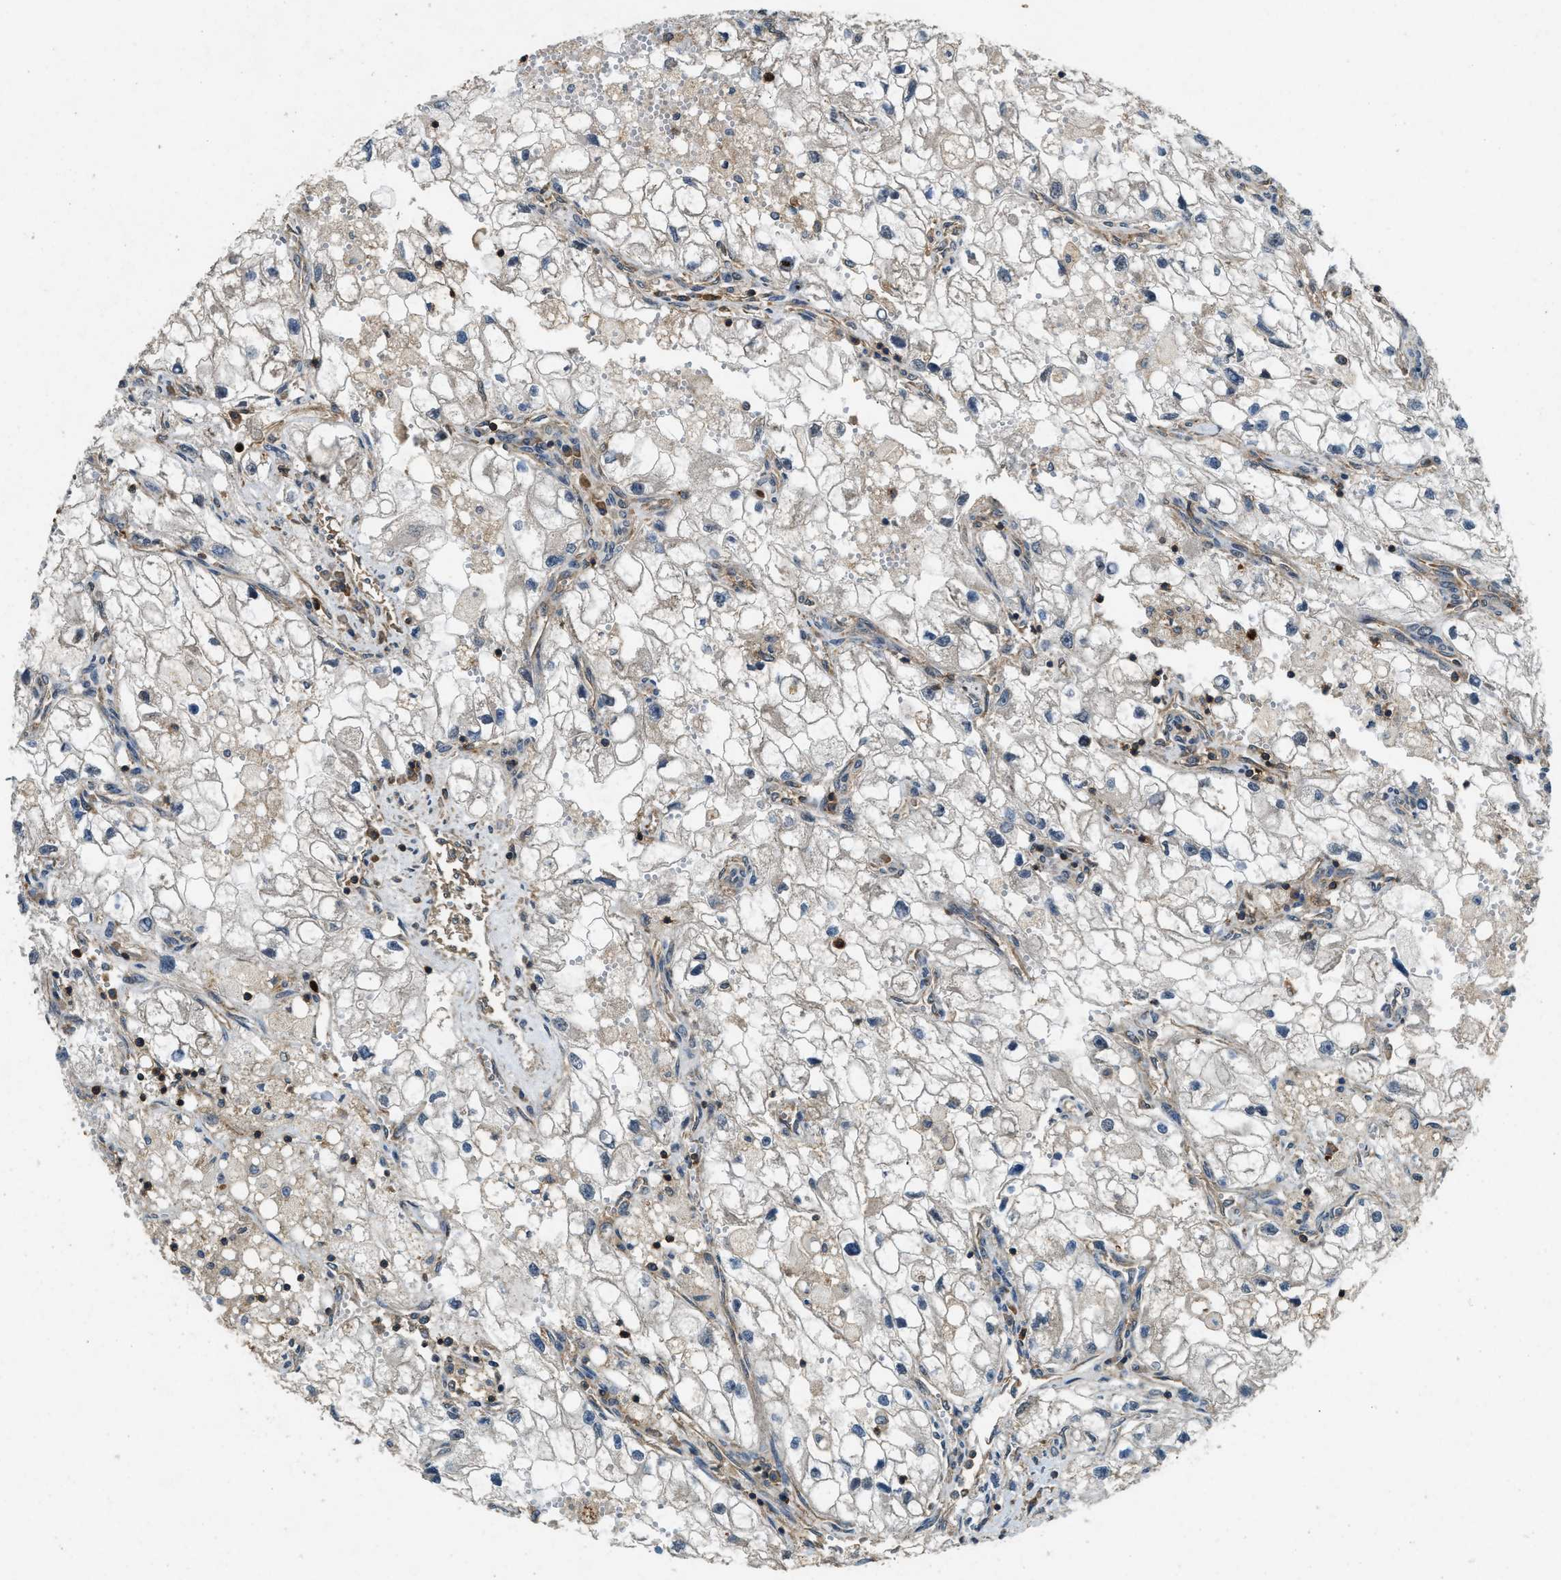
{"staining": {"intensity": "negative", "quantity": "none", "location": "none"}, "tissue": "renal cancer", "cell_type": "Tumor cells", "image_type": "cancer", "snomed": [{"axis": "morphology", "description": "Adenocarcinoma, NOS"}, {"axis": "topography", "description": "Kidney"}], "caption": "Renal adenocarcinoma was stained to show a protein in brown. There is no significant staining in tumor cells.", "gene": "ATP8B1", "patient": {"sex": "female", "age": 70}}